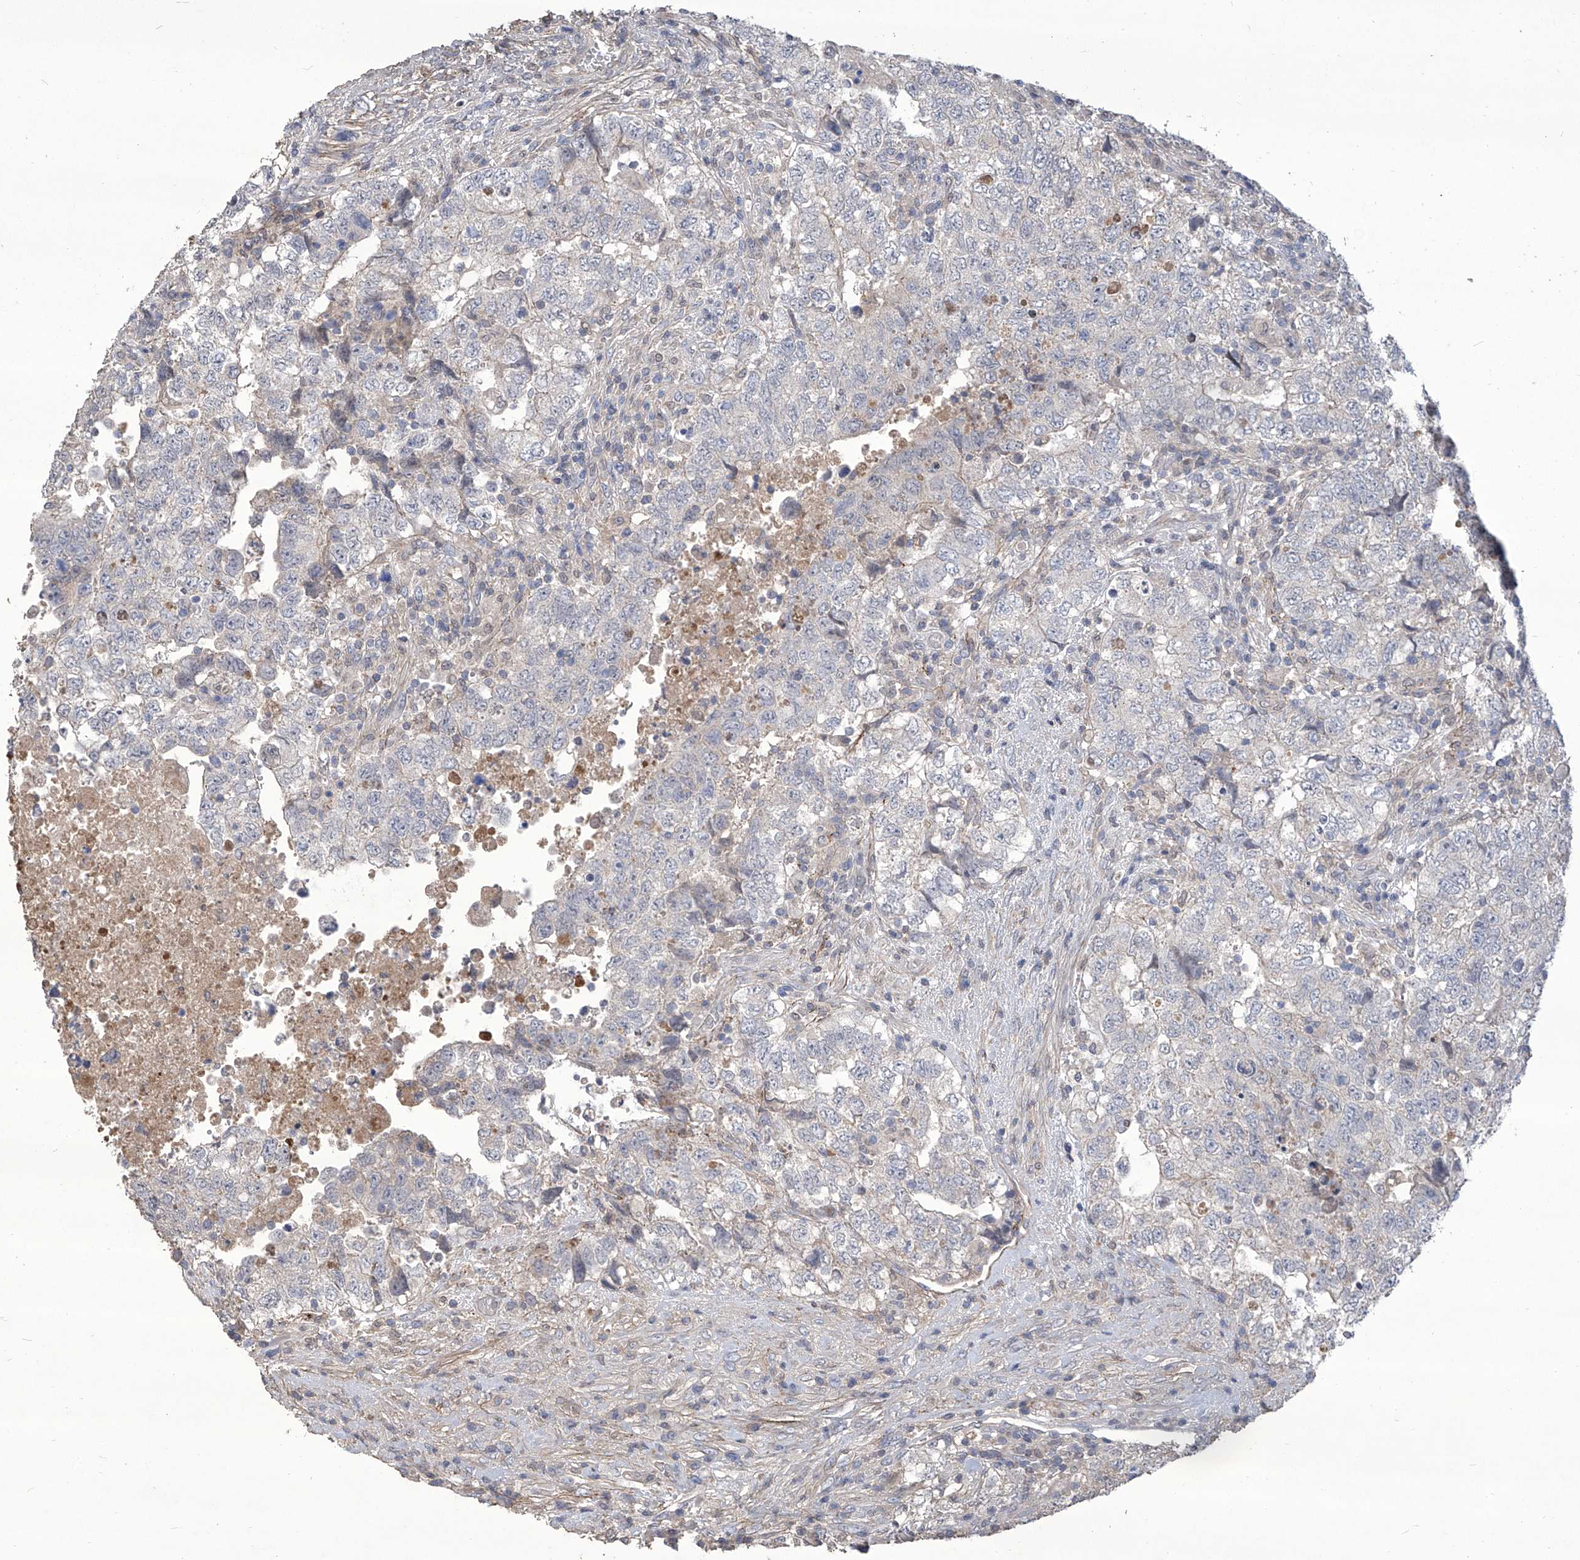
{"staining": {"intensity": "negative", "quantity": "none", "location": "none"}, "tissue": "testis cancer", "cell_type": "Tumor cells", "image_type": "cancer", "snomed": [{"axis": "morphology", "description": "Carcinoma, Embryonal, NOS"}, {"axis": "topography", "description": "Testis"}], "caption": "Immunohistochemistry micrograph of neoplastic tissue: human testis cancer (embryonal carcinoma) stained with DAB (3,3'-diaminobenzidine) displays no significant protein expression in tumor cells.", "gene": "TXNIP", "patient": {"sex": "male", "age": 37}}